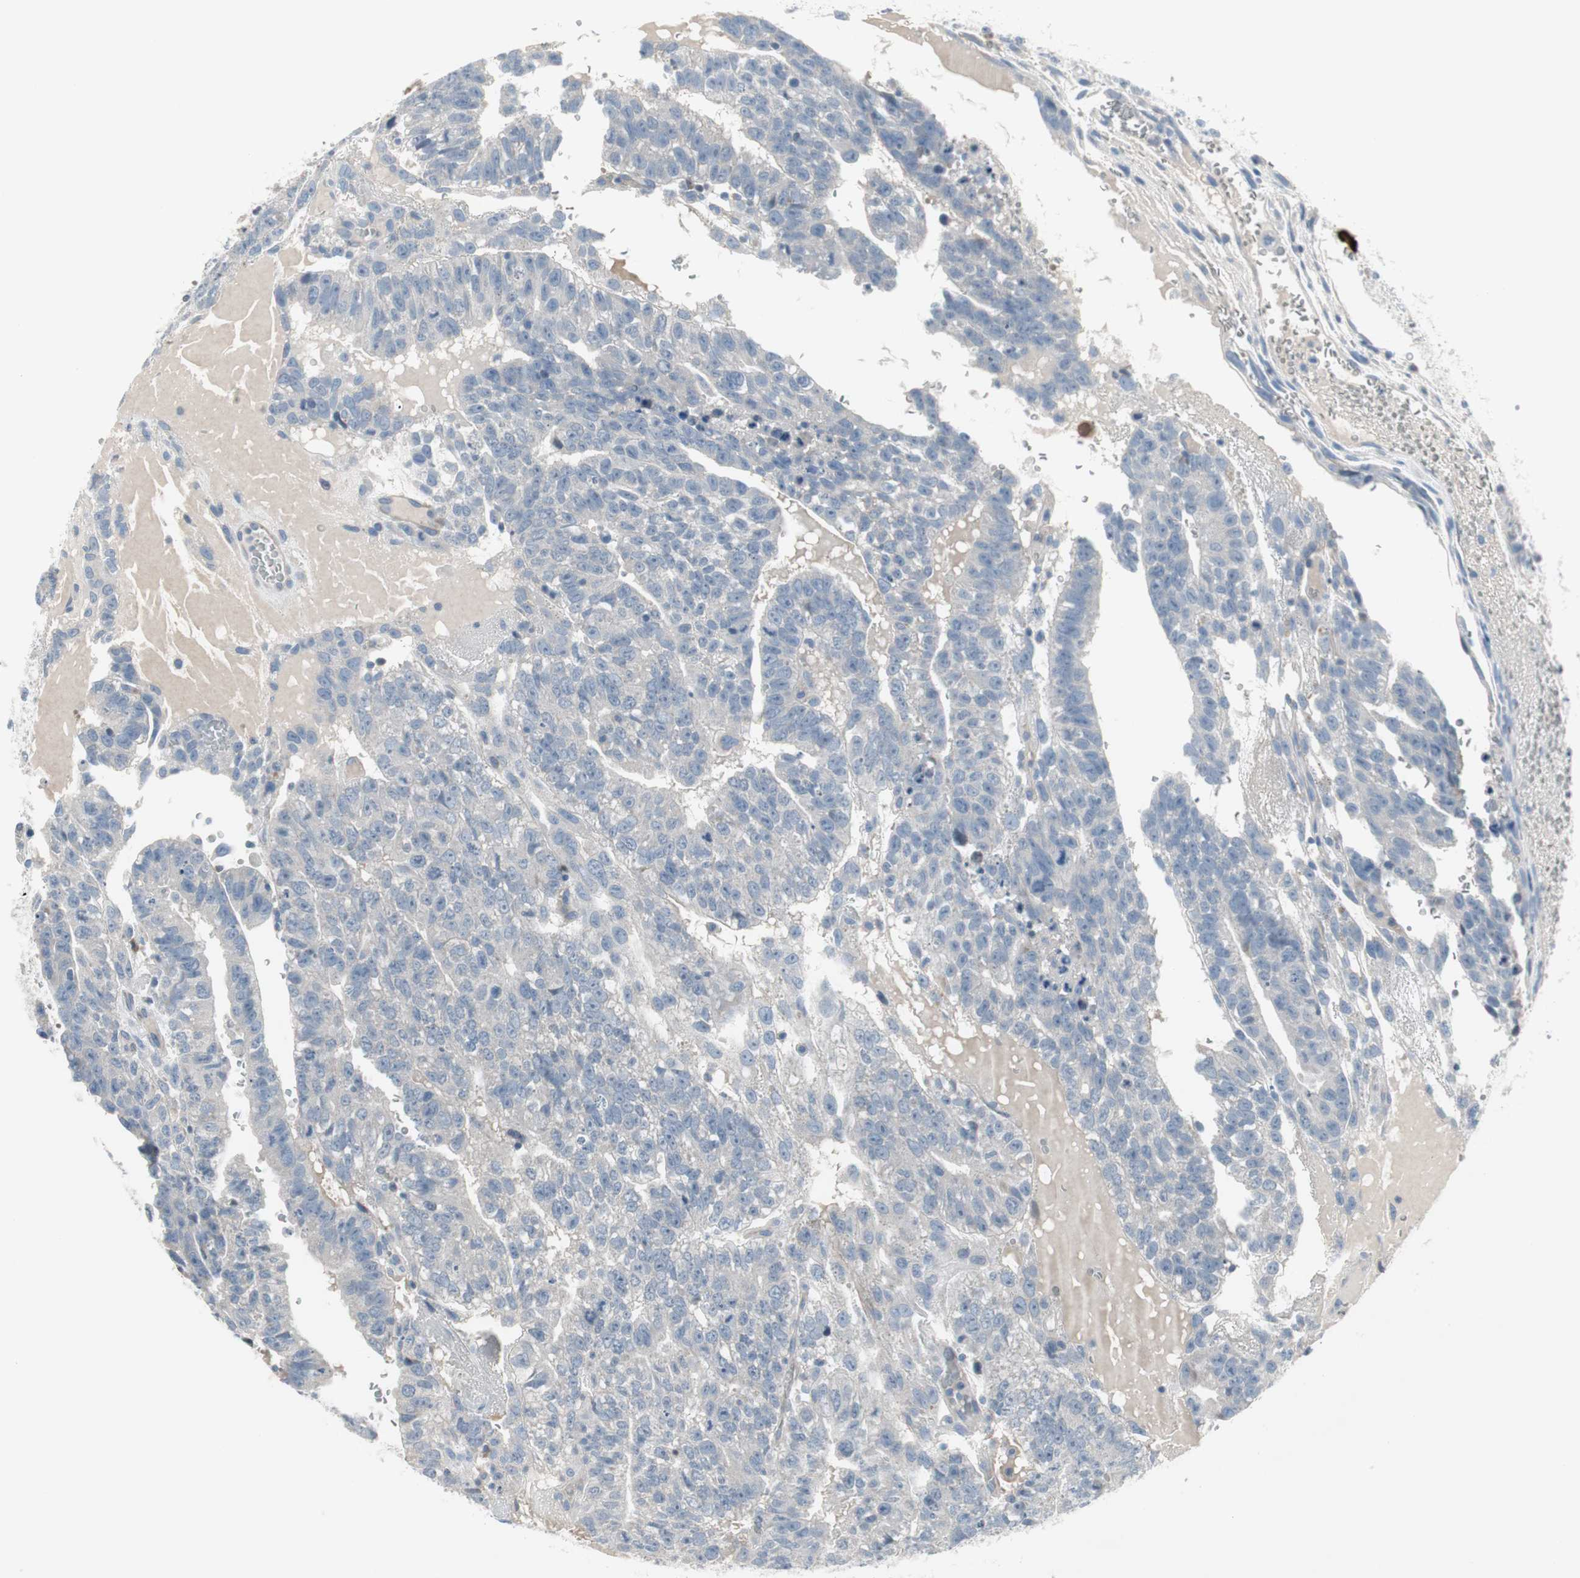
{"staining": {"intensity": "negative", "quantity": "none", "location": "none"}, "tissue": "testis cancer", "cell_type": "Tumor cells", "image_type": "cancer", "snomed": [{"axis": "morphology", "description": "Seminoma, NOS"}, {"axis": "morphology", "description": "Carcinoma, Embryonal, NOS"}, {"axis": "topography", "description": "Testis"}], "caption": "This is an IHC histopathology image of human testis cancer. There is no positivity in tumor cells.", "gene": "PIGR", "patient": {"sex": "male", "age": 52}}